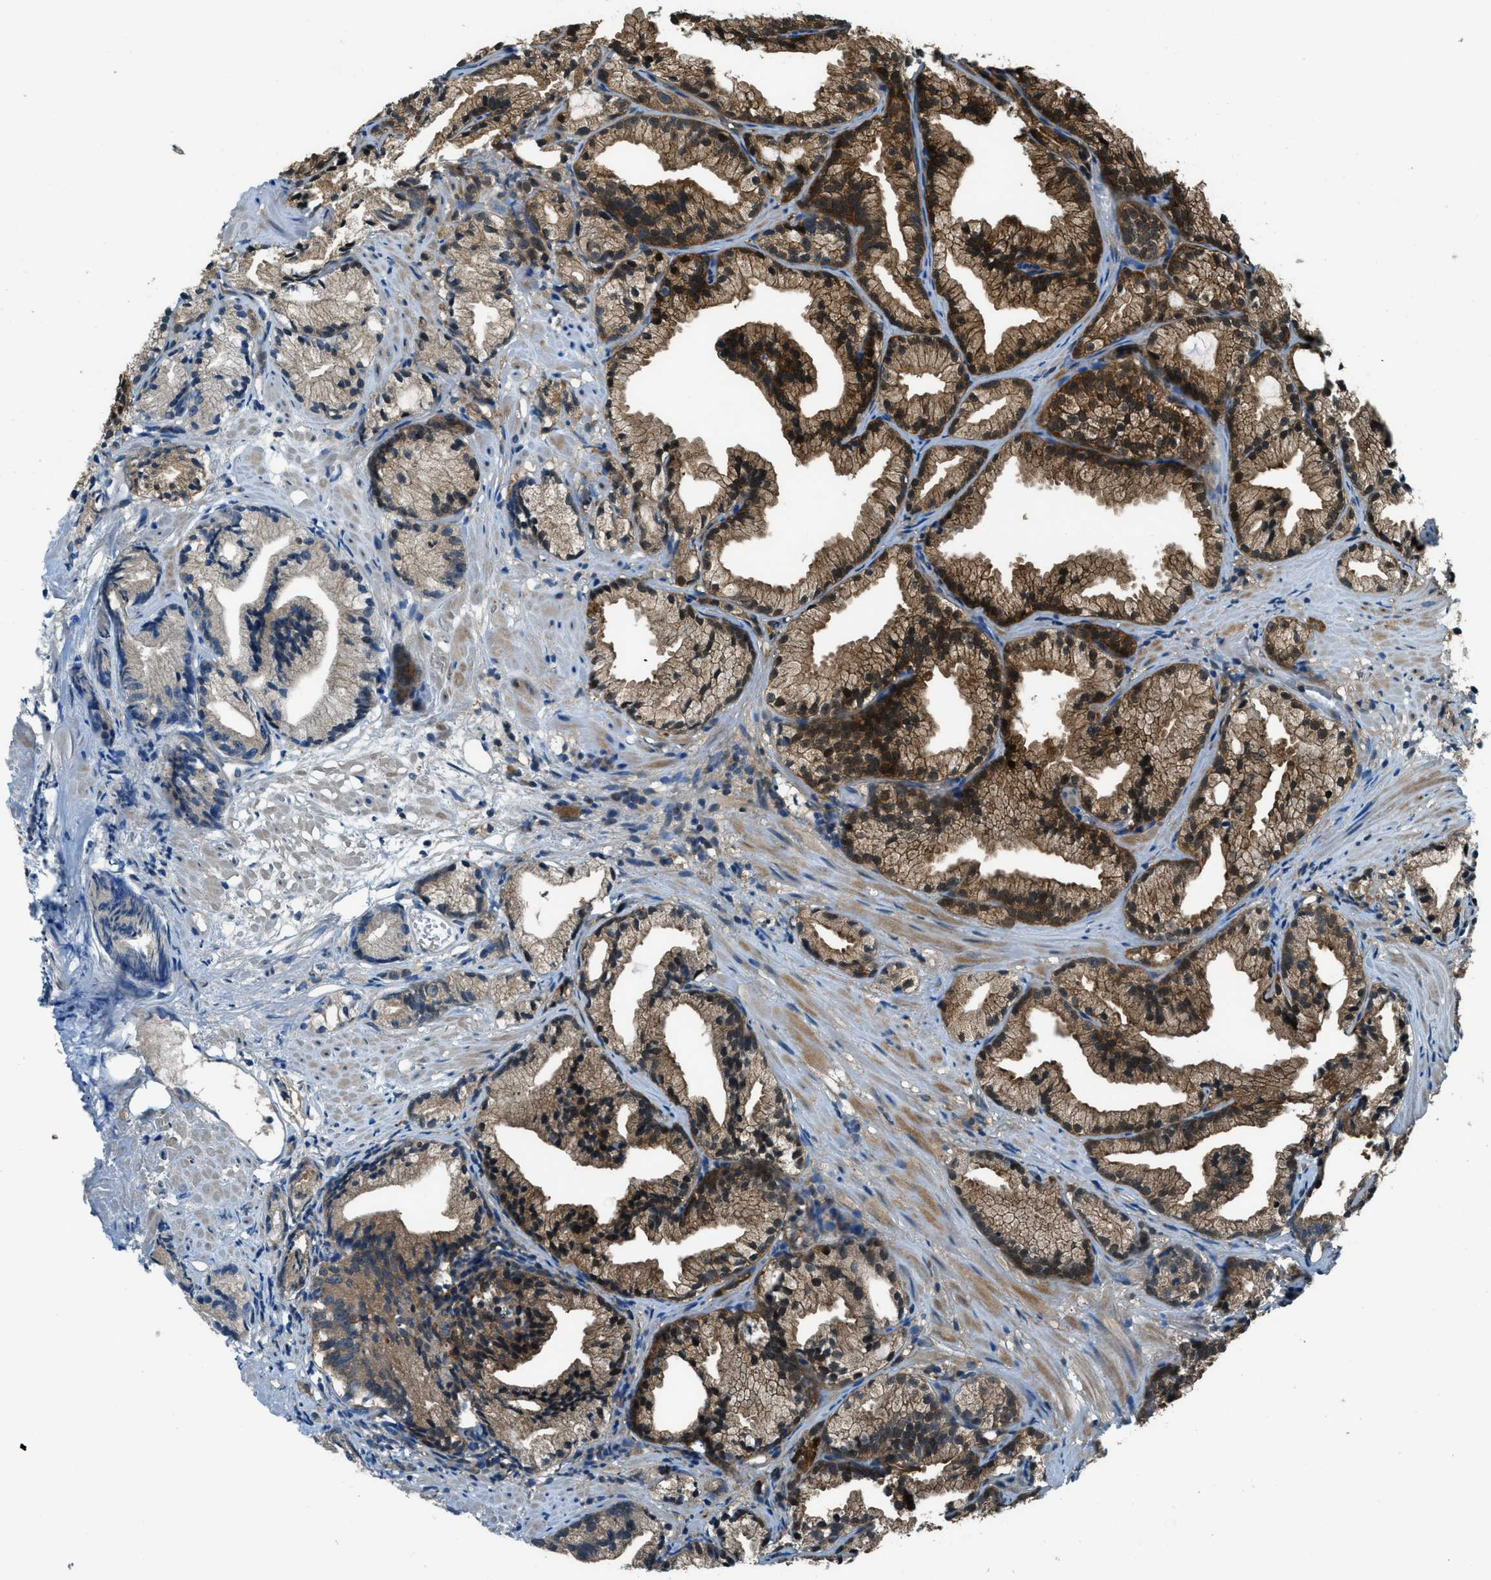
{"staining": {"intensity": "strong", "quantity": ">75%", "location": "cytoplasmic/membranous"}, "tissue": "prostate cancer", "cell_type": "Tumor cells", "image_type": "cancer", "snomed": [{"axis": "morphology", "description": "Adenocarcinoma, Low grade"}, {"axis": "topography", "description": "Prostate"}], "caption": "Immunohistochemistry (IHC) micrograph of low-grade adenocarcinoma (prostate) stained for a protein (brown), which demonstrates high levels of strong cytoplasmic/membranous positivity in about >75% of tumor cells.", "gene": "HEBP2", "patient": {"sex": "male", "age": 89}}